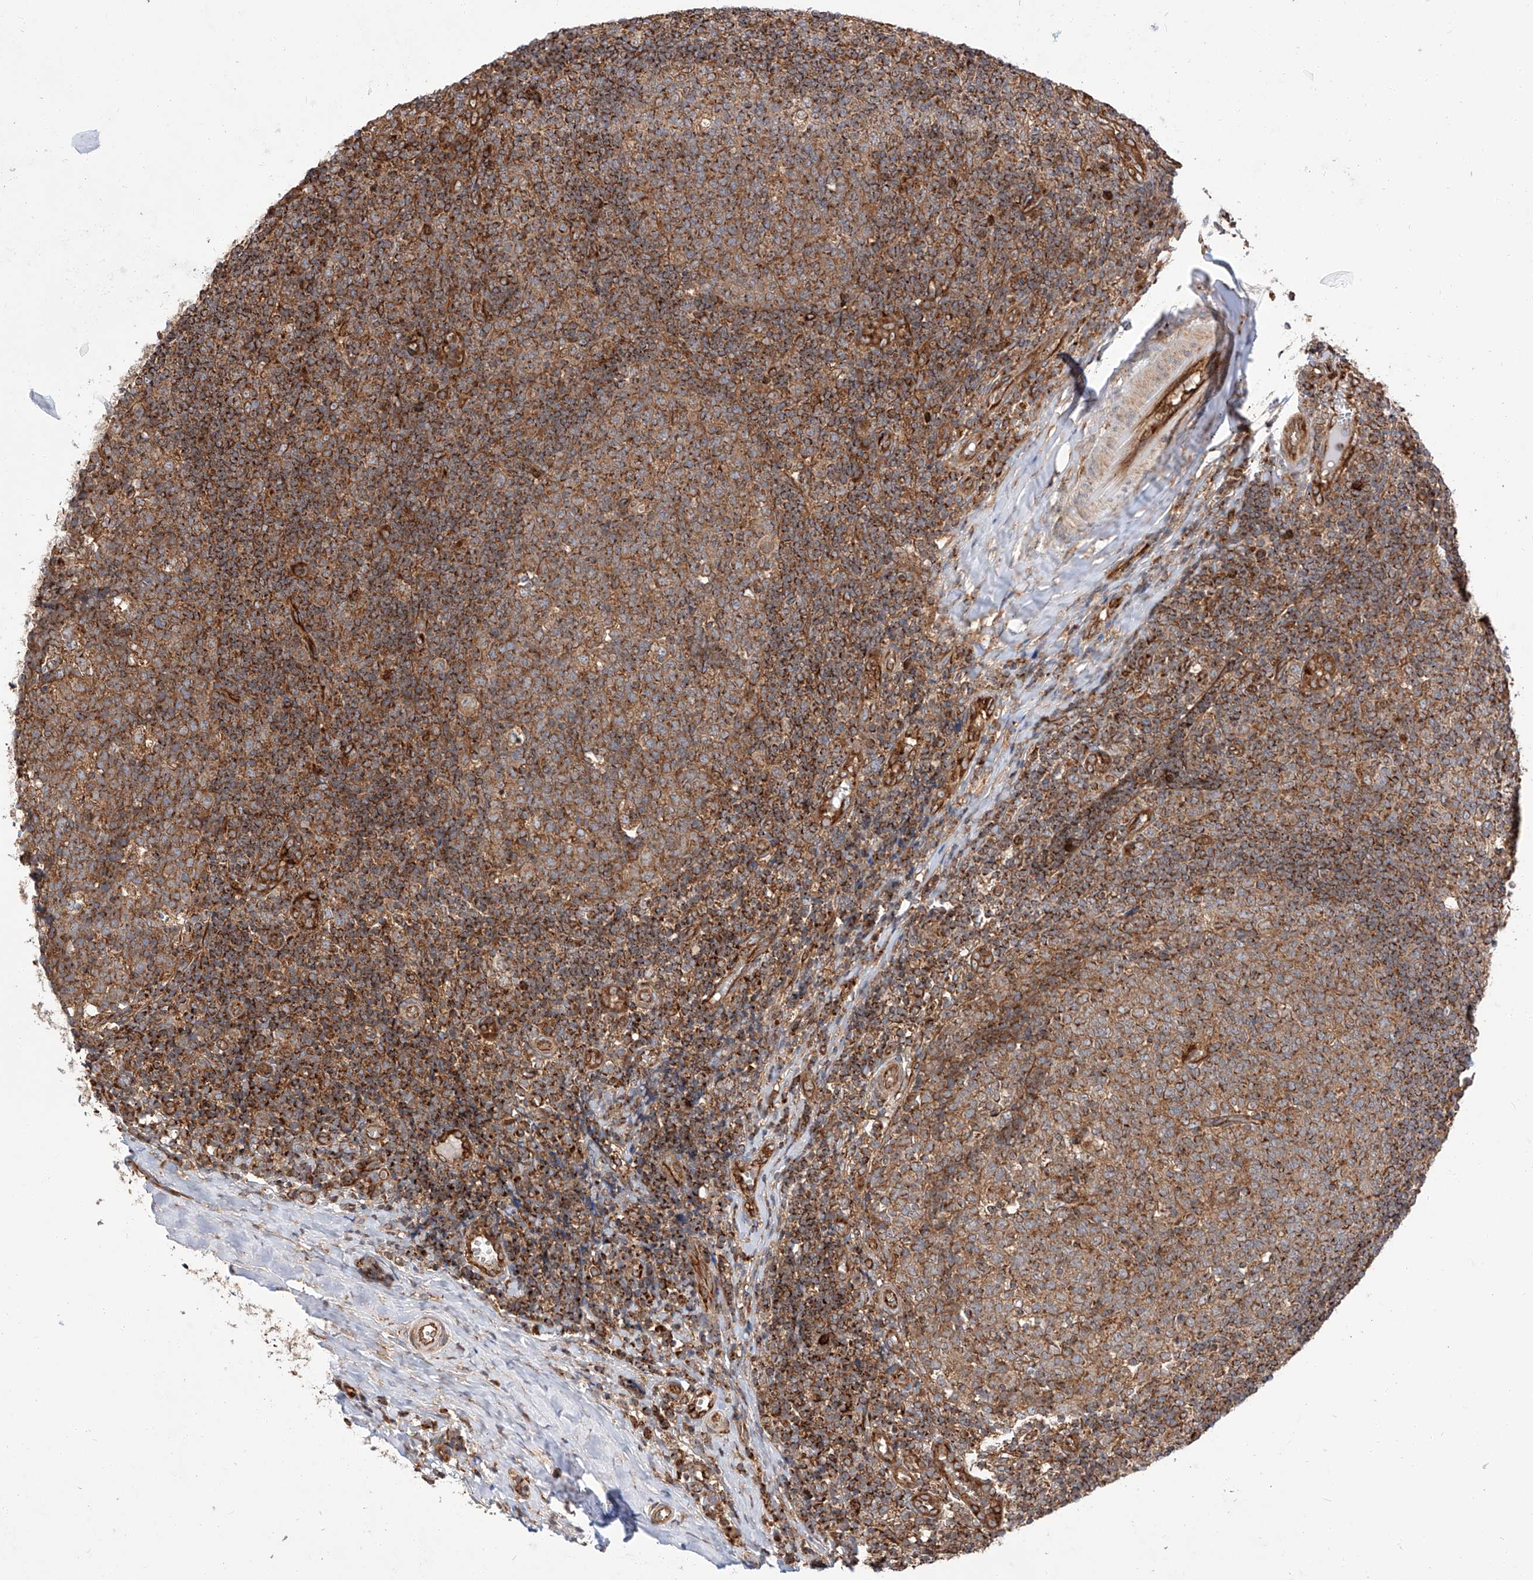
{"staining": {"intensity": "moderate", "quantity": ">75%", "location": "cytoplasmic/membranous"}, "tissue": "tonsil", "cell_type": "Germinal center cells", "image_type": "normal", "snomed": [{"axis": "morphology", "description": "Normal tissue, NOS"}, {"axis": "topography", "description": "Tonsil"}], "caption": "IHC (DAB) staining of normal tonsil shows moderate cytoplasmic/membranous protein expression in about >75% of germinal center cells.", "gene": "ISCA2", "patient": {"sex": "female", "age": 19}}